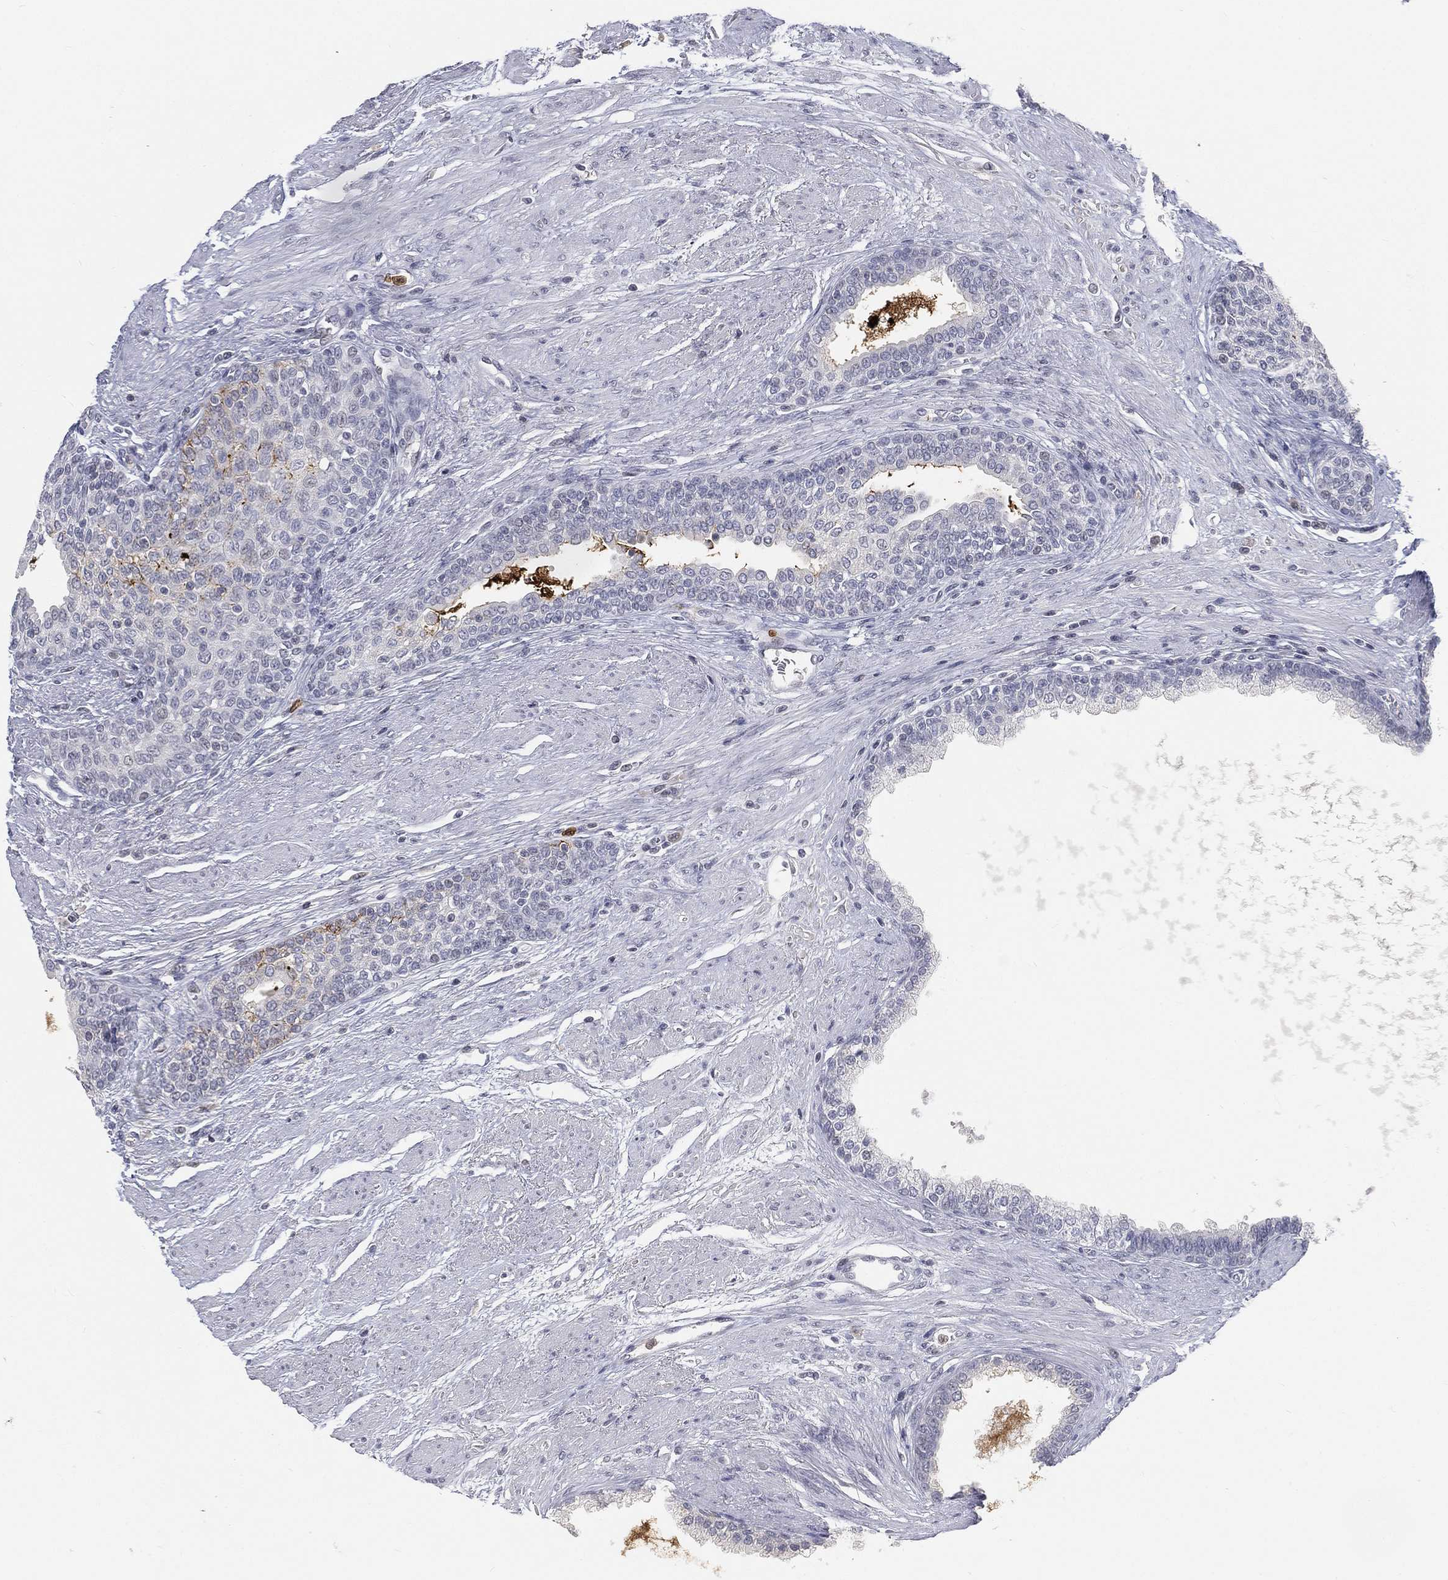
{"staining": {"intensity": "negative", "quantity": "none", "location": "none"}, "tissue": "prostate cancer", "cell_type": "Tumor cells", "image_type": "cancer", "snomed": [{"axis": "morphology", "description": "Adenocarcinoma, NOS"}, {"axis": "topography", "description": "Prostate and seminal vesicle, NOS"}, {"axis": "topography", "description": "Prostate"}], "caption": "Immunohistochemistry (IHC) image of prostate cancer (adenocarcinoma) stained for a protein (brown), which demonstrates no expression in tumor cells.", "gene": "ARG1", "patient": {"sex": "male", "age": 62}}